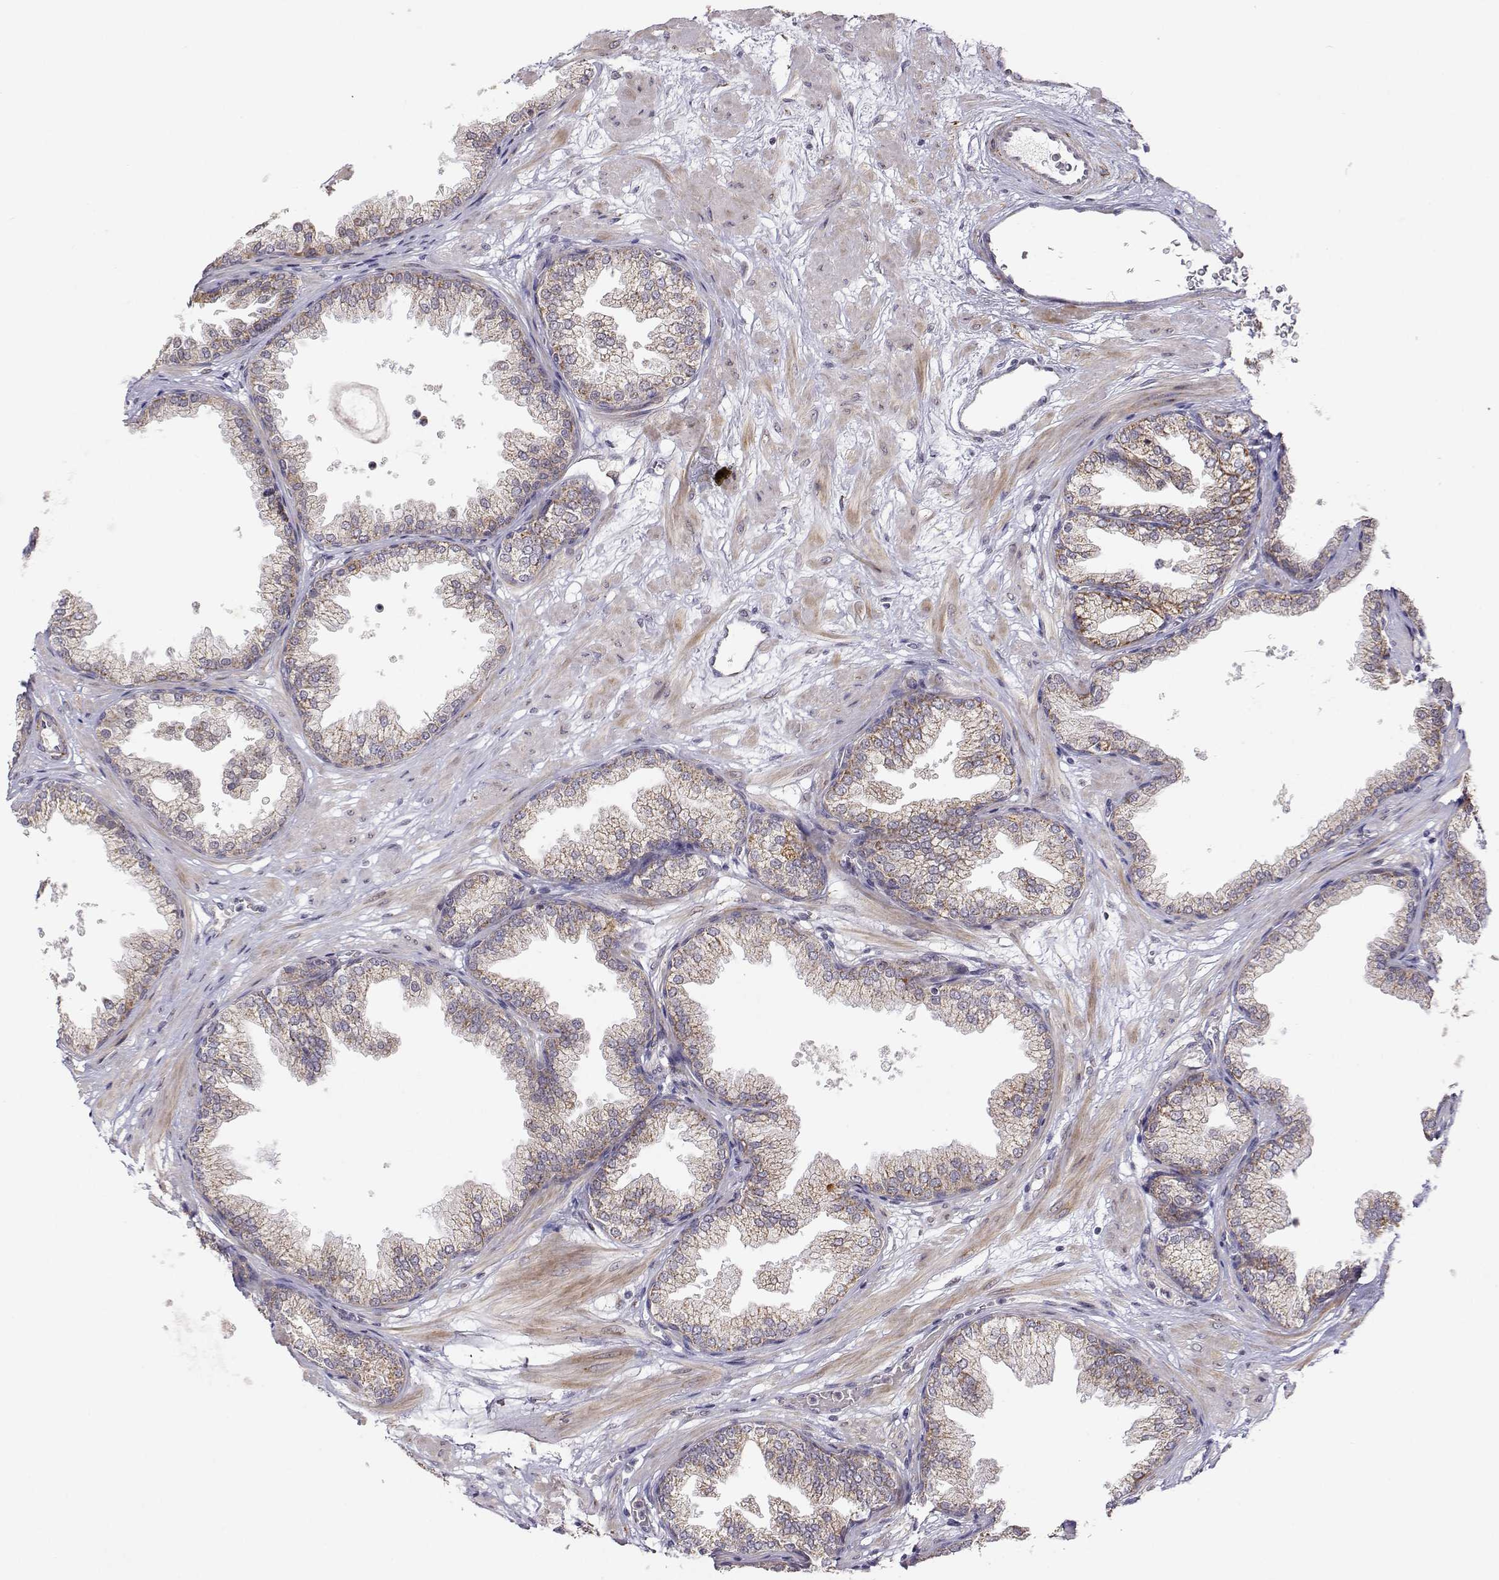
{"staining": {"intensity": "moderate", "quantity": "<25%", "location": "cytoplasmic/membranous"}, "tissue": "prostate", "cell_type": "Glandular cells", "image_type": "normal", "snomed": [{"axis": "morphology", "description": "Normal tissue, NOS"}, {"axis": "topography", "description": "Prostate"}], "caption": "Glandular cells reveal low levels of moderate cytoplasmic/membranous expression in about <25% of cells in unremarkable prostate.", "gene": "EXOG", "patient": {"sex": "male", "age": 37}}